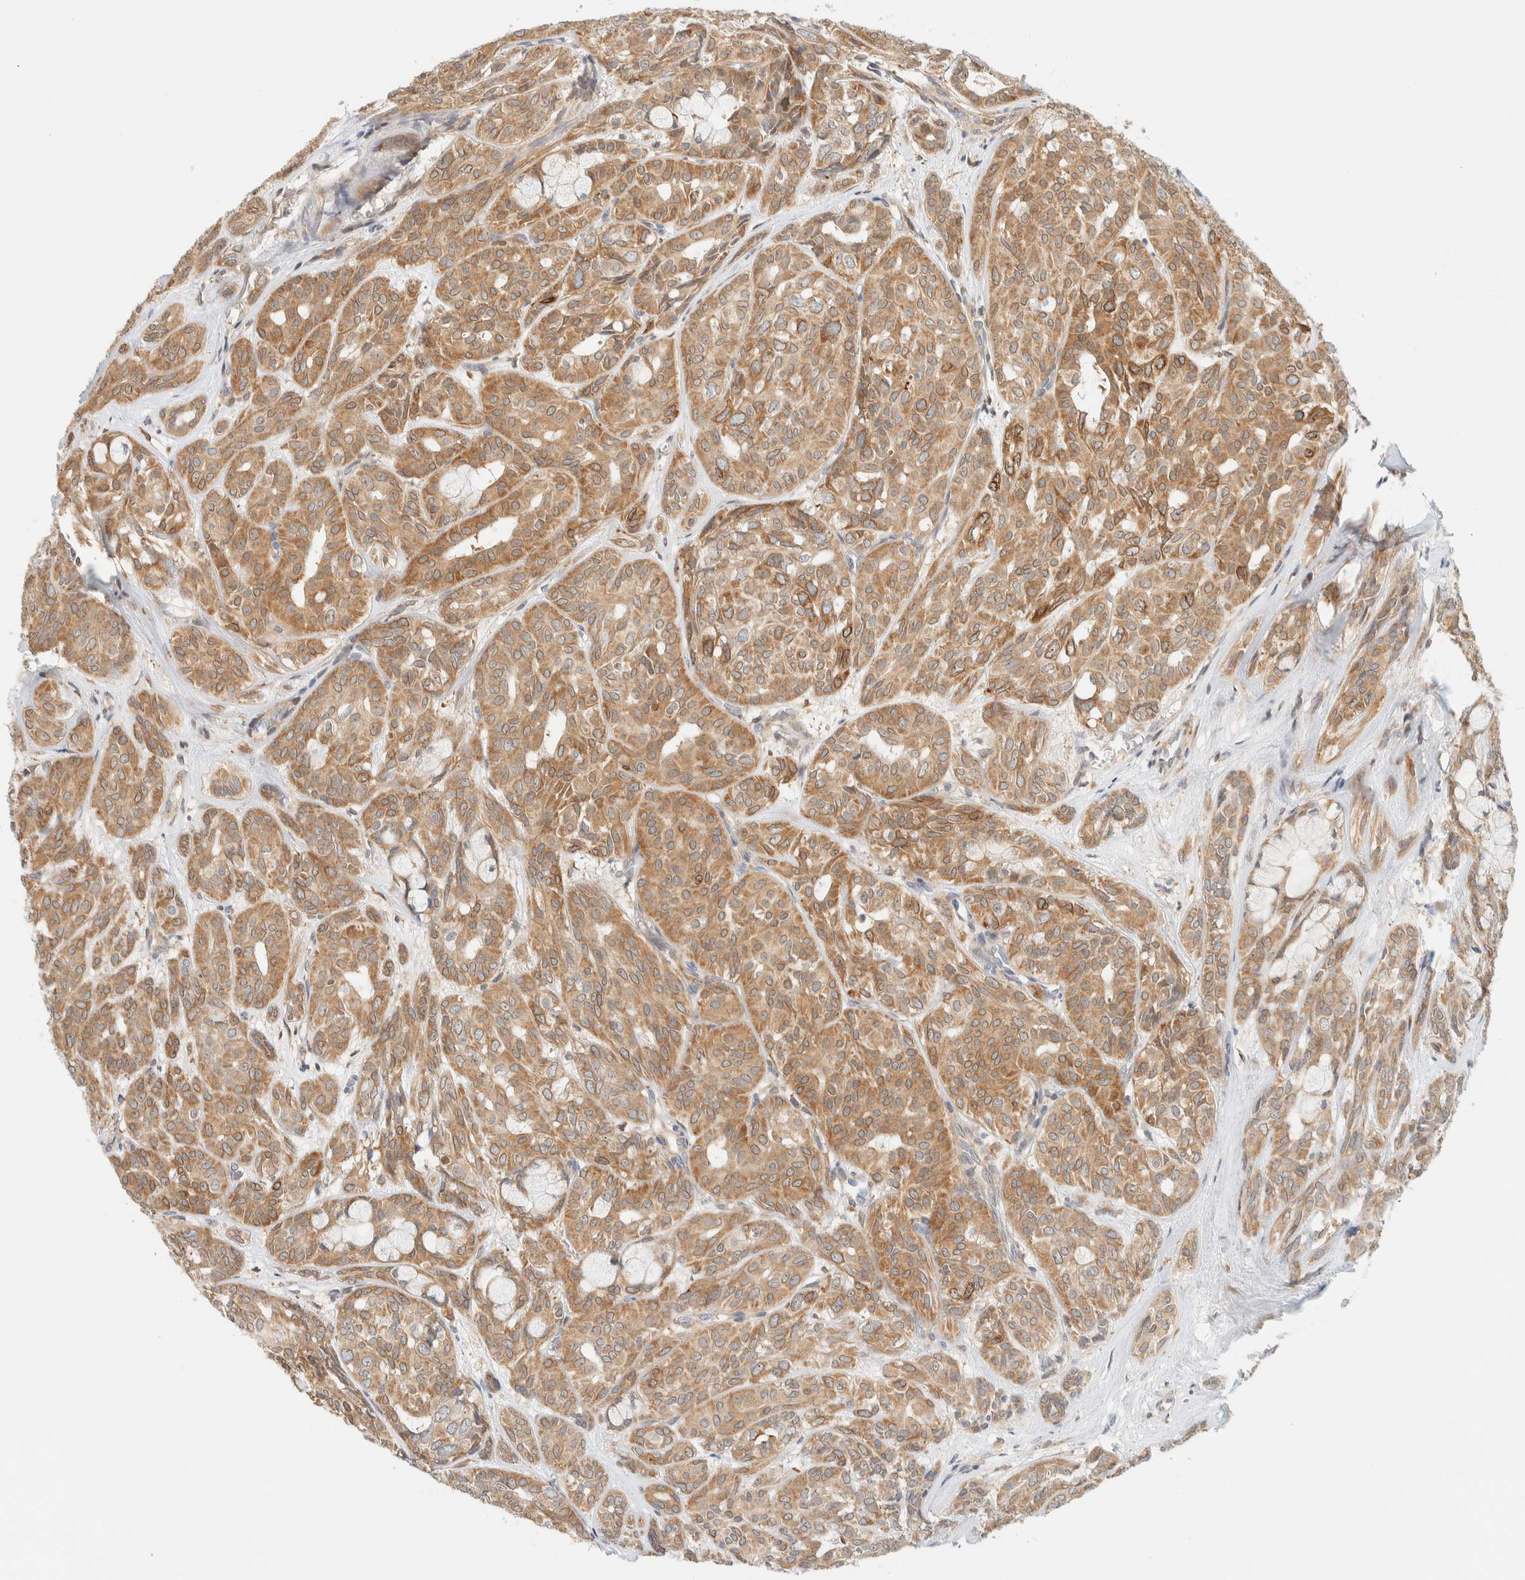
{"staining": {"intensity": "moderate", "quantity": ">75%", "location": "cytoplasmic/membranous"}, "tissue": "head and neck cancer", "cell_type": "Tumor cells", "image_type": "cancer", "snomed": [{"axis": "morphology", "description": "Adenocarcinoma, NOS"}, {"axis": "topography", "description": "Salivary gland, NOS"}, {"axis": "topography", "description": "Head-Neck"}], "caption": "This is a histology image of IHC staining of head and neck cancer, which shows moderate positivity in the cytoplasmic/membranous of tumor cells.", "gene": "NT5C", "patient": {"sex": "female", "age": 76}}